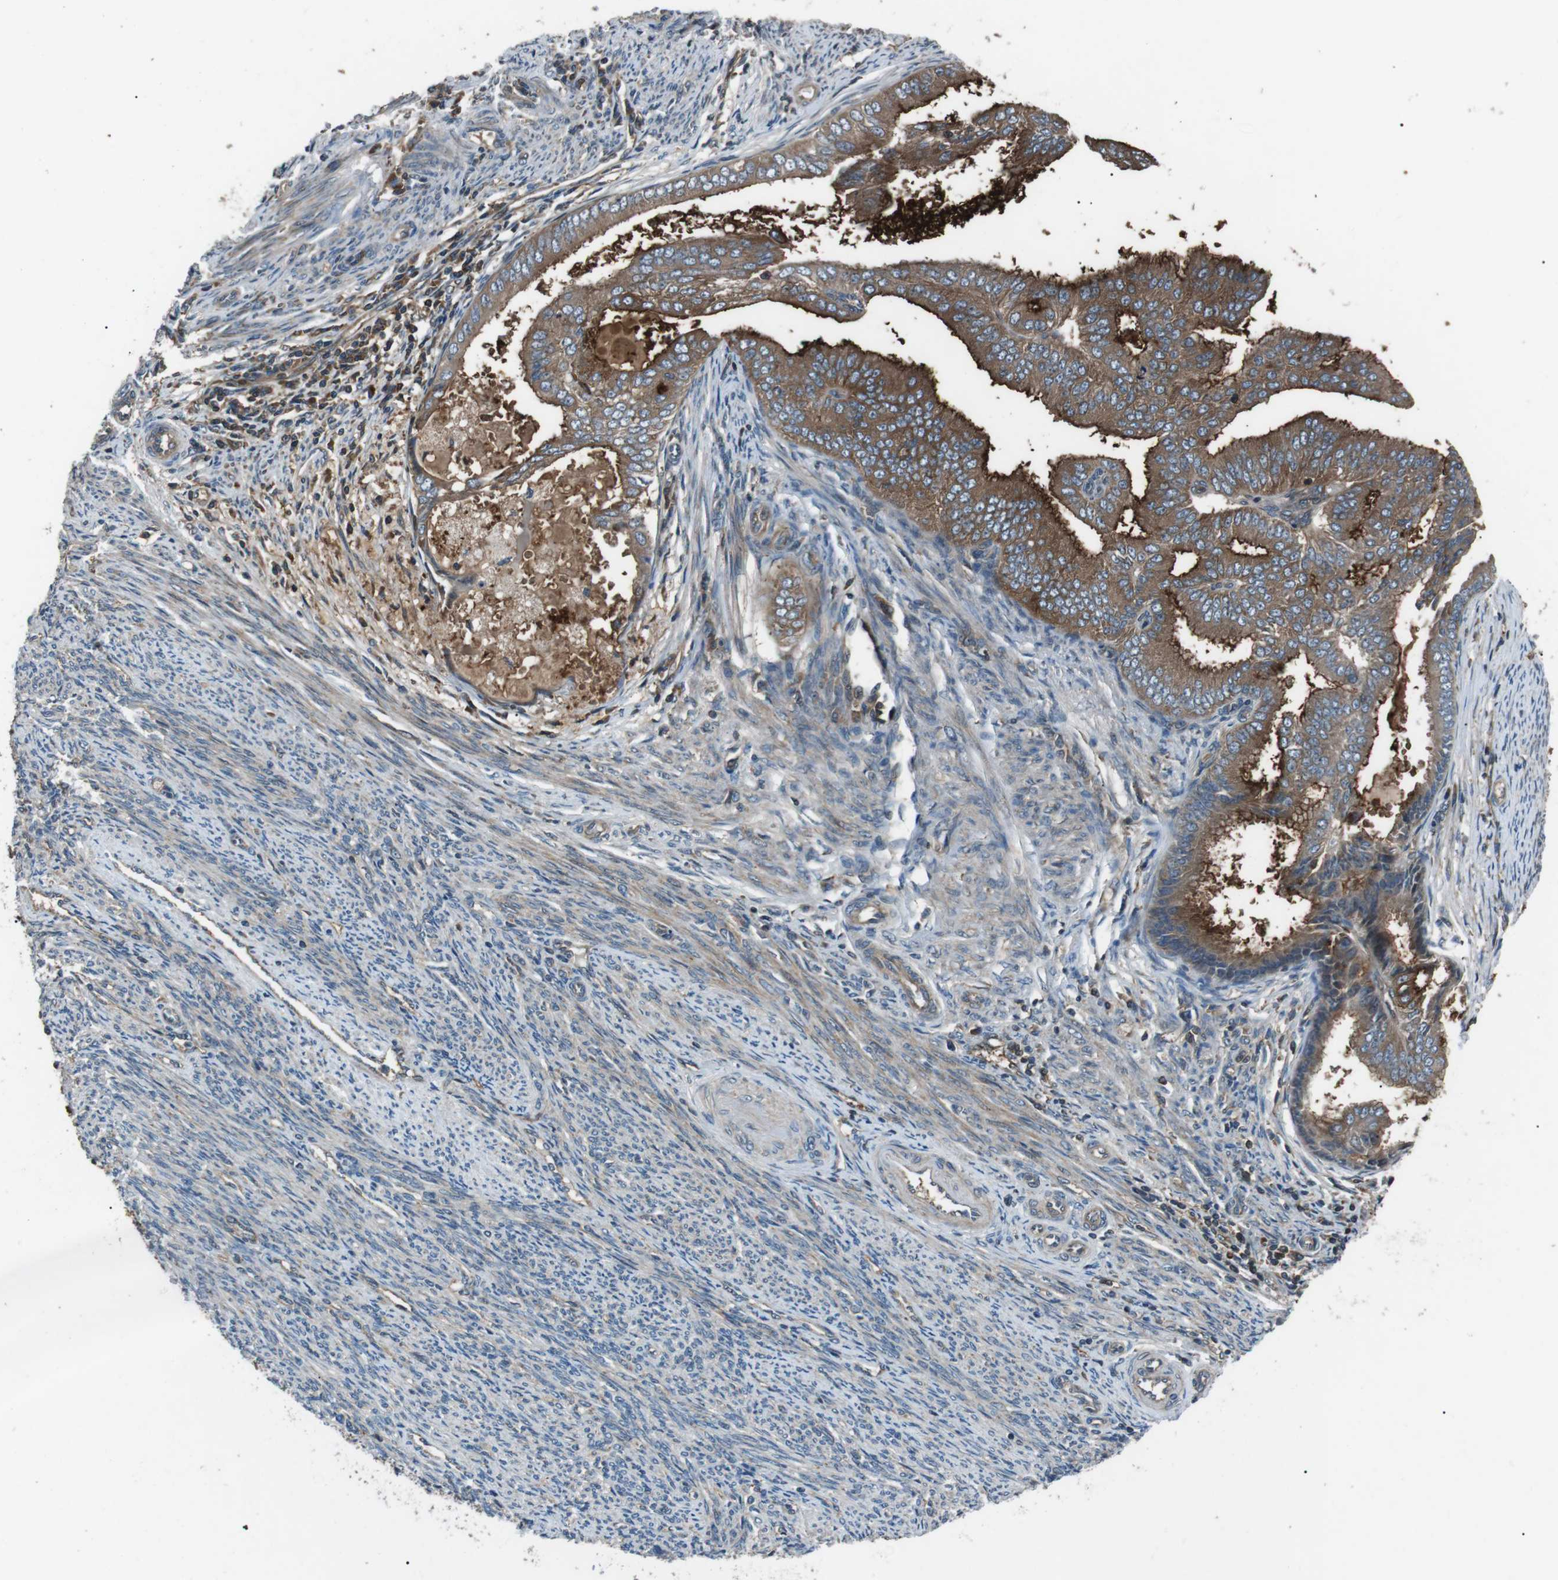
{"staining": {"intensity": "strong", "quantity": "25%-75%", "location": "cytoplasmic/membranous"}, "tissue": "endometrial cancer", "cell_type": "Tumor cells", "image_type": "cancer", "snomed": [{"axis": "morphology", "description": "Adenocarcinoma, NOS"}, {"axis": "topography", "description": "Endometrium"}], "caption": "There is high levels of strong cytoplasmic/membranous staining in tumor cells of adenocarcinoma (endometrial), as demonstrated by immunohistochemical staining (brown color).", "gene": "GPR161", "patient": {"sex": "female", "age": 58}}